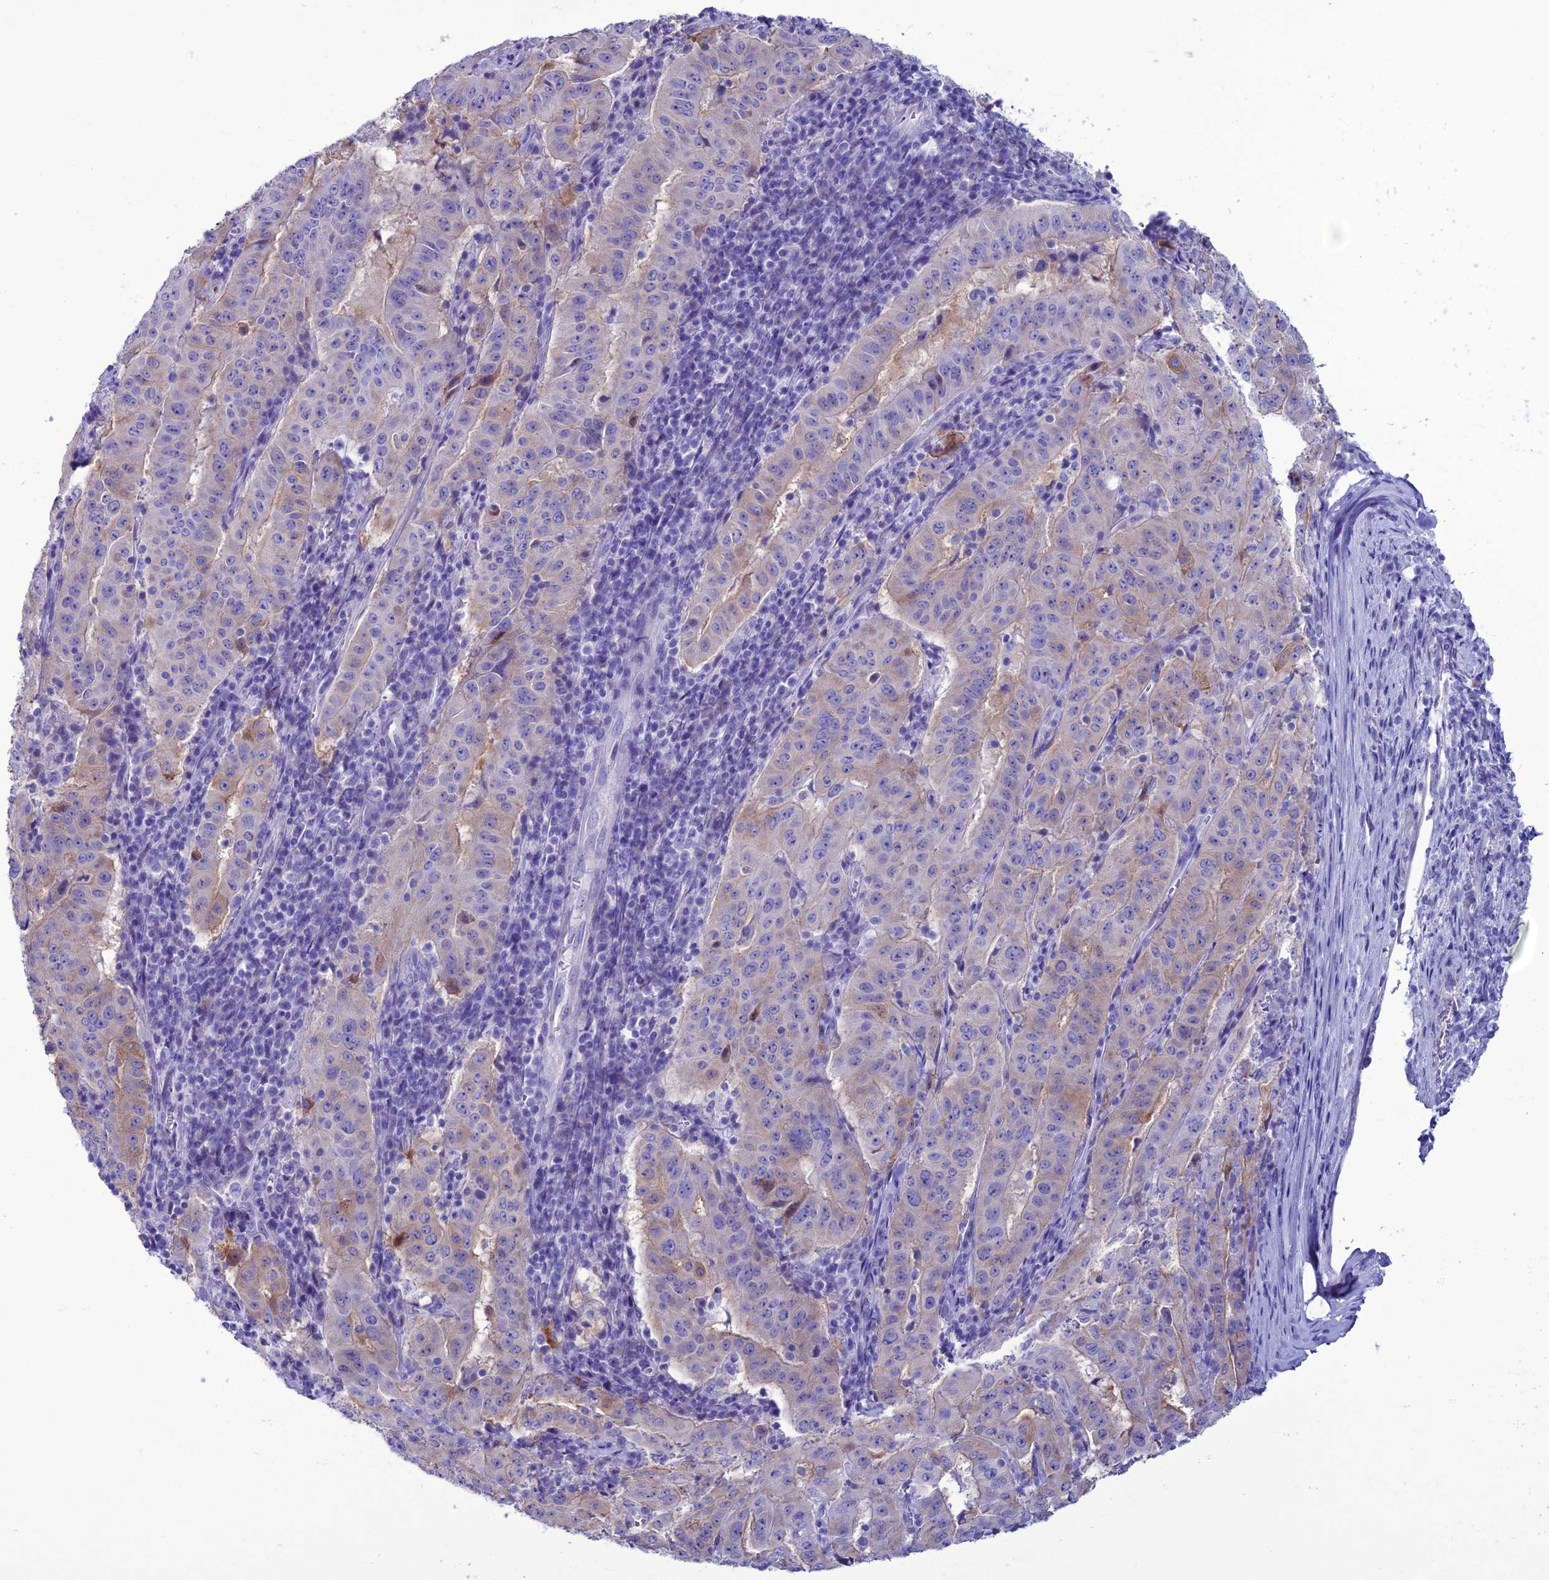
{"staining": {"intensity": "weak", "quantity": "<25%", "location": "cytoplasmic/membranous"}, "tissue": "pancreatic cancer", "cell_type": "Tumor cells", "image_type": "cancer", "snomed": [{"axis": "morphology", "description": "Adenocarcinoma, NOS"}, {"axis": "topography", "description": "Pancreas"}], "caption": "Tumor cells show no significant protein expression in adenocarcinoma (pancreatic).", "gene": "CLEC2L", "patient": {"sex": "male", "age": 63}}